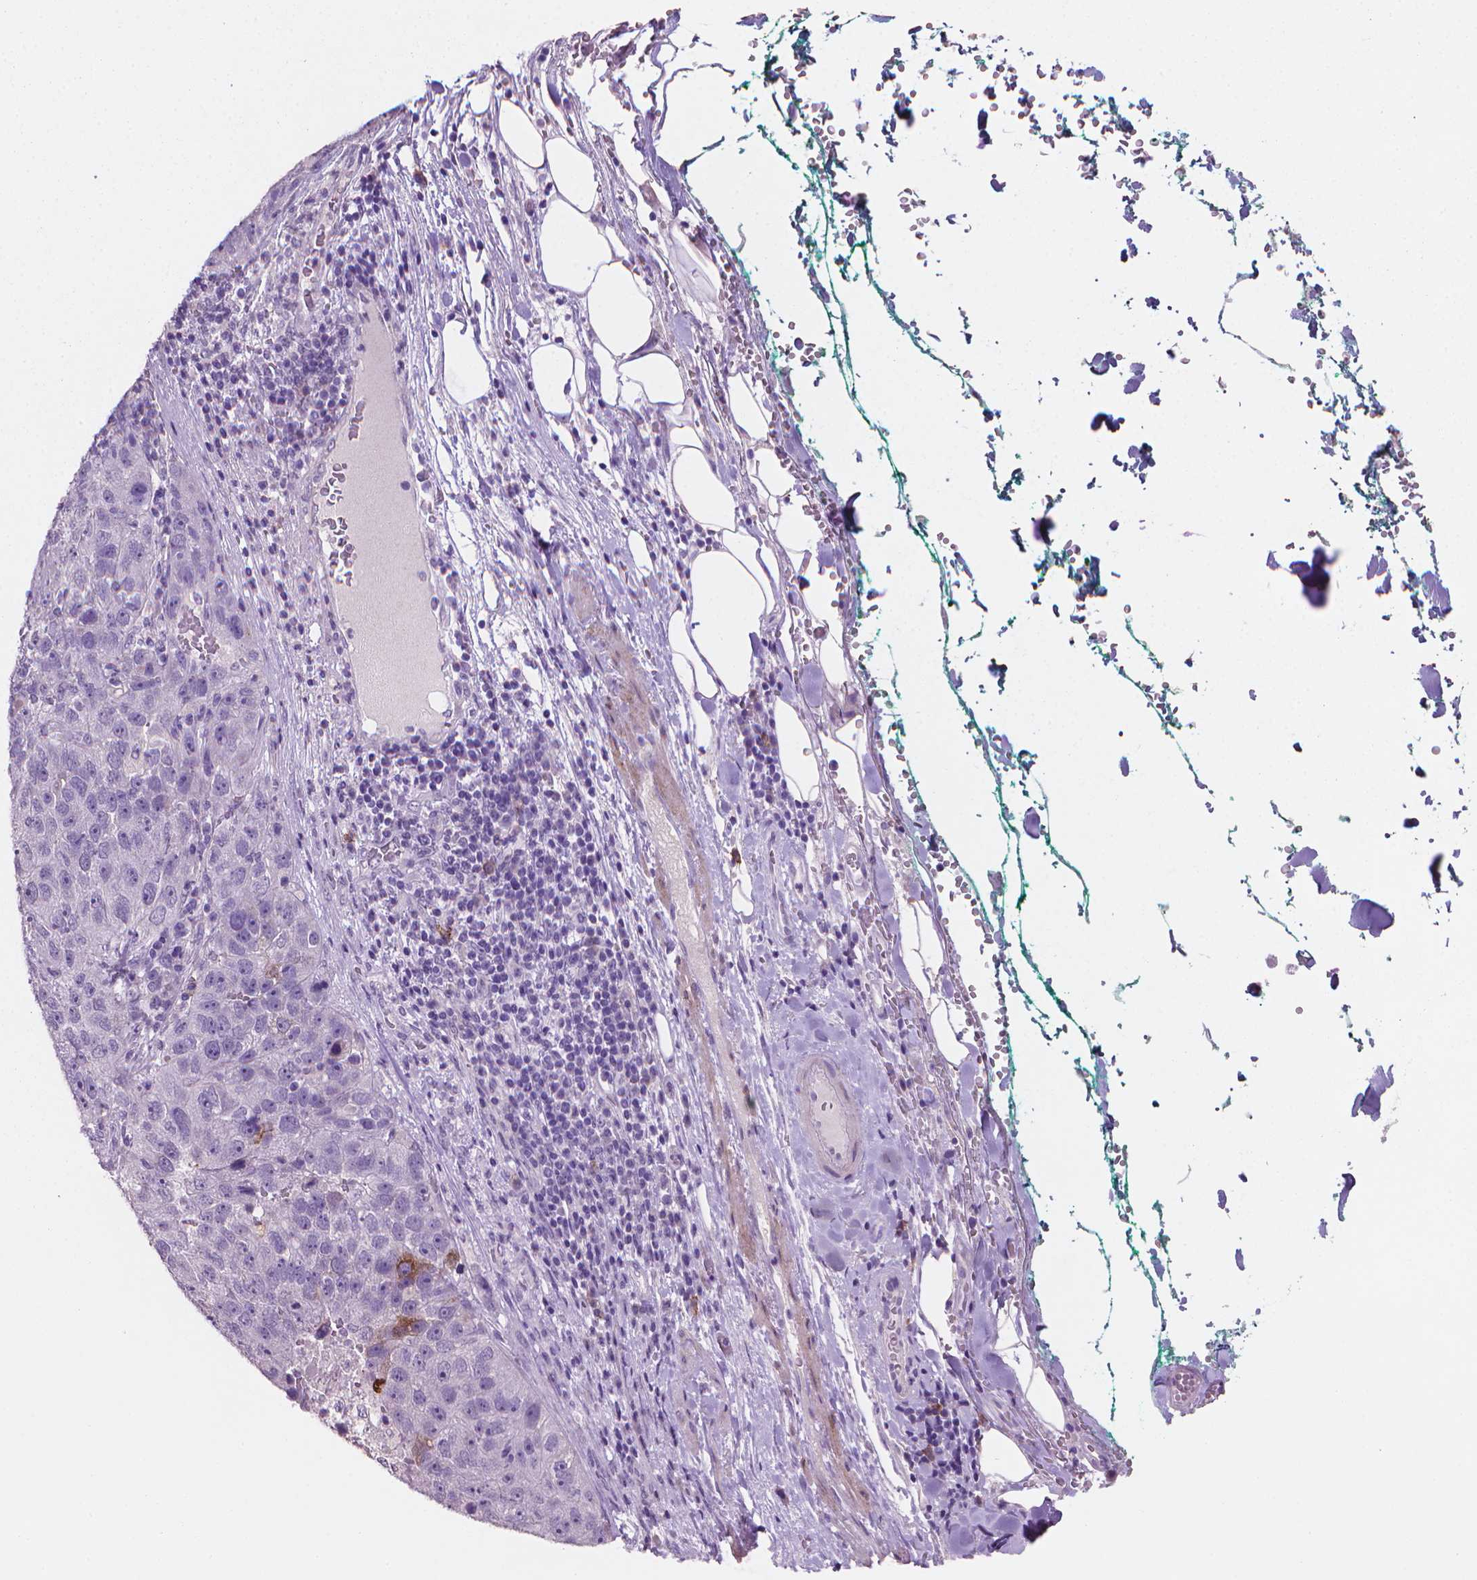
{"staining": {"intensity": "negative", "quantity": "none", "location": "none"}, "tissue": "pancreatic cancer", "cell_type": "Tumor cells", "image_type": "cancer", "snomed": [{"axis": "morphology", "description": "Adenocarcinoma, NOS"}, {"axis": "topography", "description": "Pancreas"}], "caption": "The histopathology image shows no significant positivity in tumor cells of pancreatic cancer (adenocarcinoma).", "gene": "MUC1", "patient": {"sex": "female", "age": 61}}